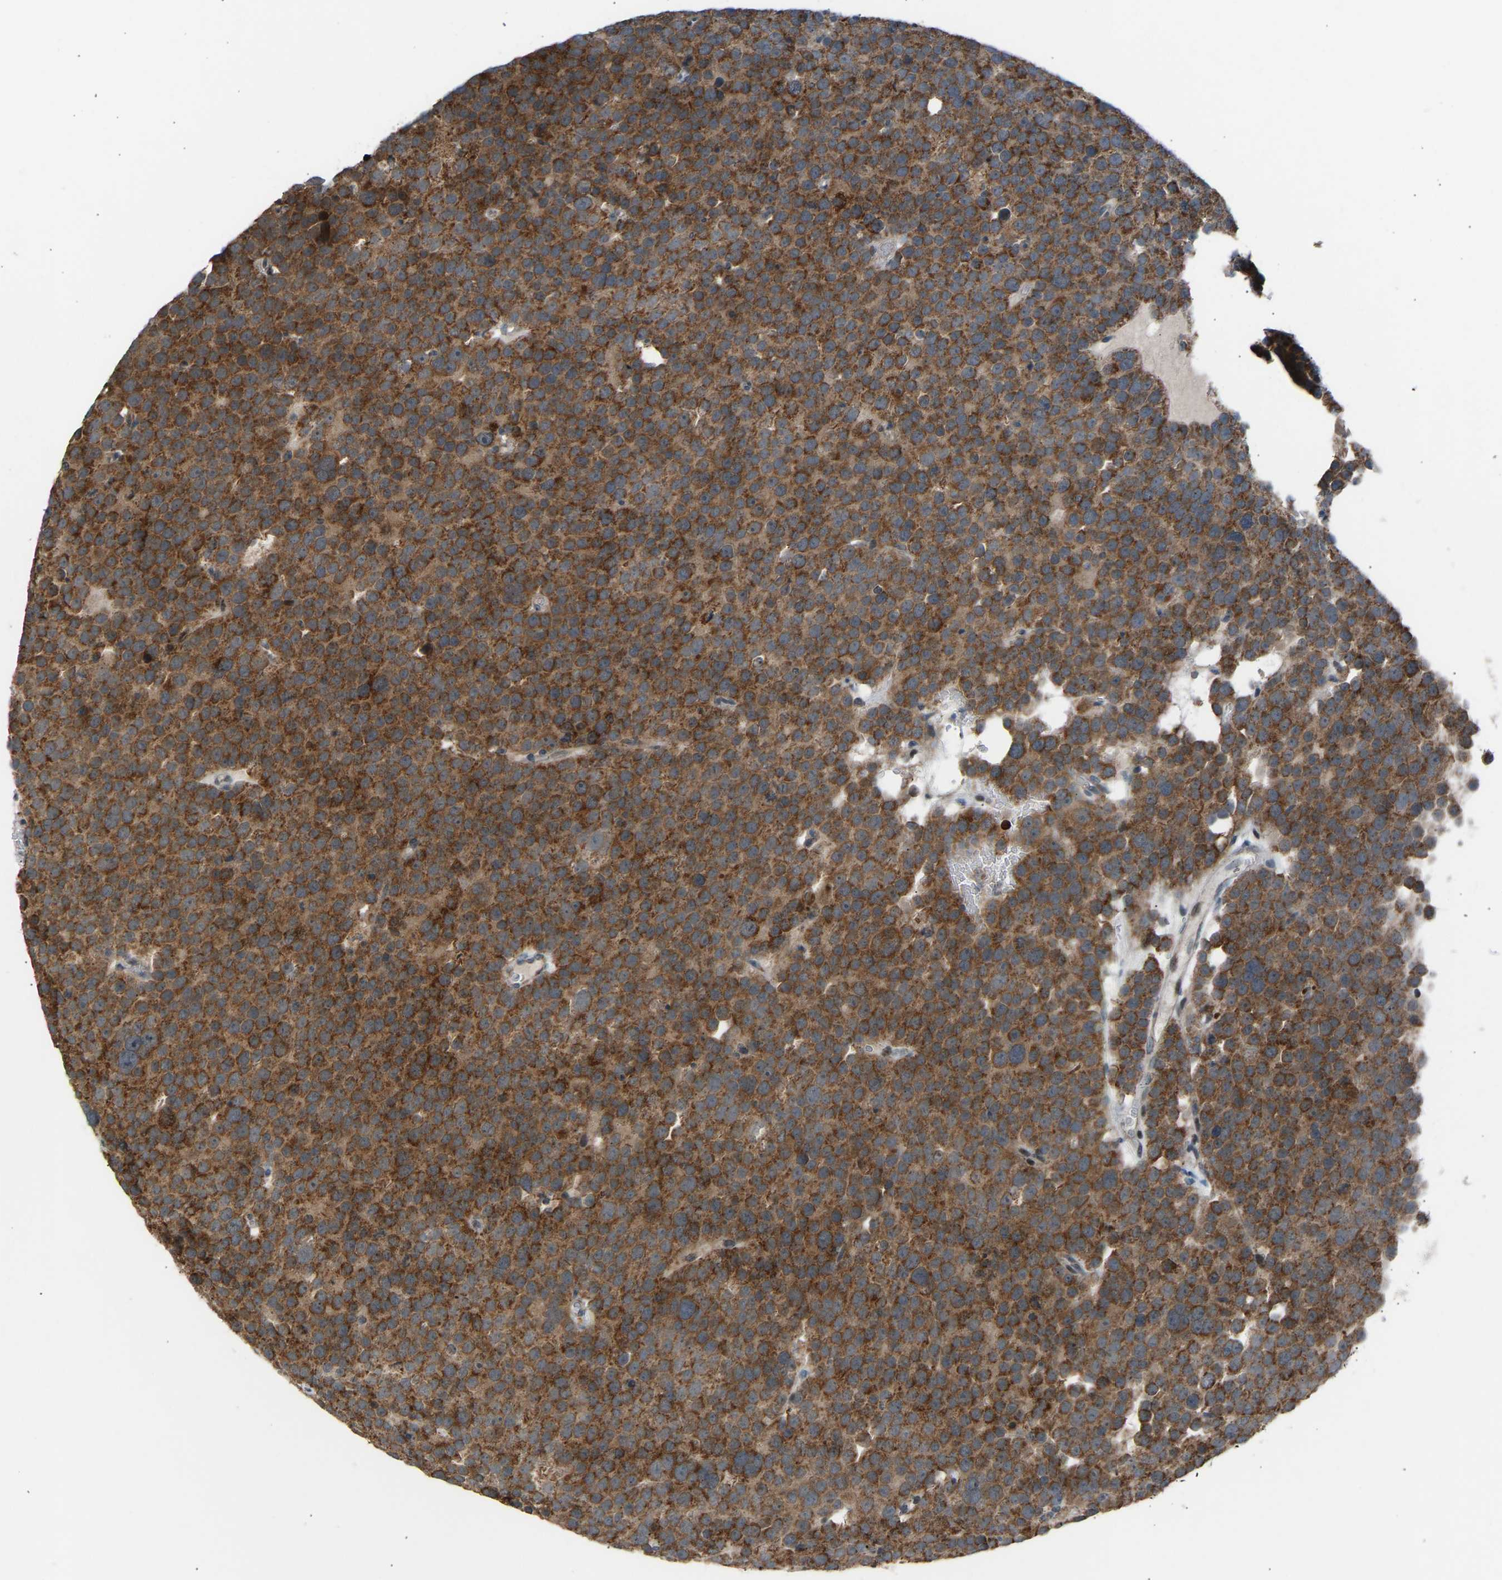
{"staining": {"intensity": "strong", "quantity": ">75%", "location": "cytoplasmic/membranous"}, "tissue": "testis cancer", "cell_type": "Tumor cells", "image_type": "cancer", "snomed": [{"axis": "morphology", "description": "Seminoma, NOS"}, {"axis": "topography", "description": "Testis"}], "caption": "Testis cancer stained with immunohistochemistry reveals strong cytoplasmic/membranous expression in approximately >75% of tumor cells. (Brightfield microscopy of DAB IHC at high magnification).", "gene": "SLIRP", "patient": {"sex": "male", "age": 71}}